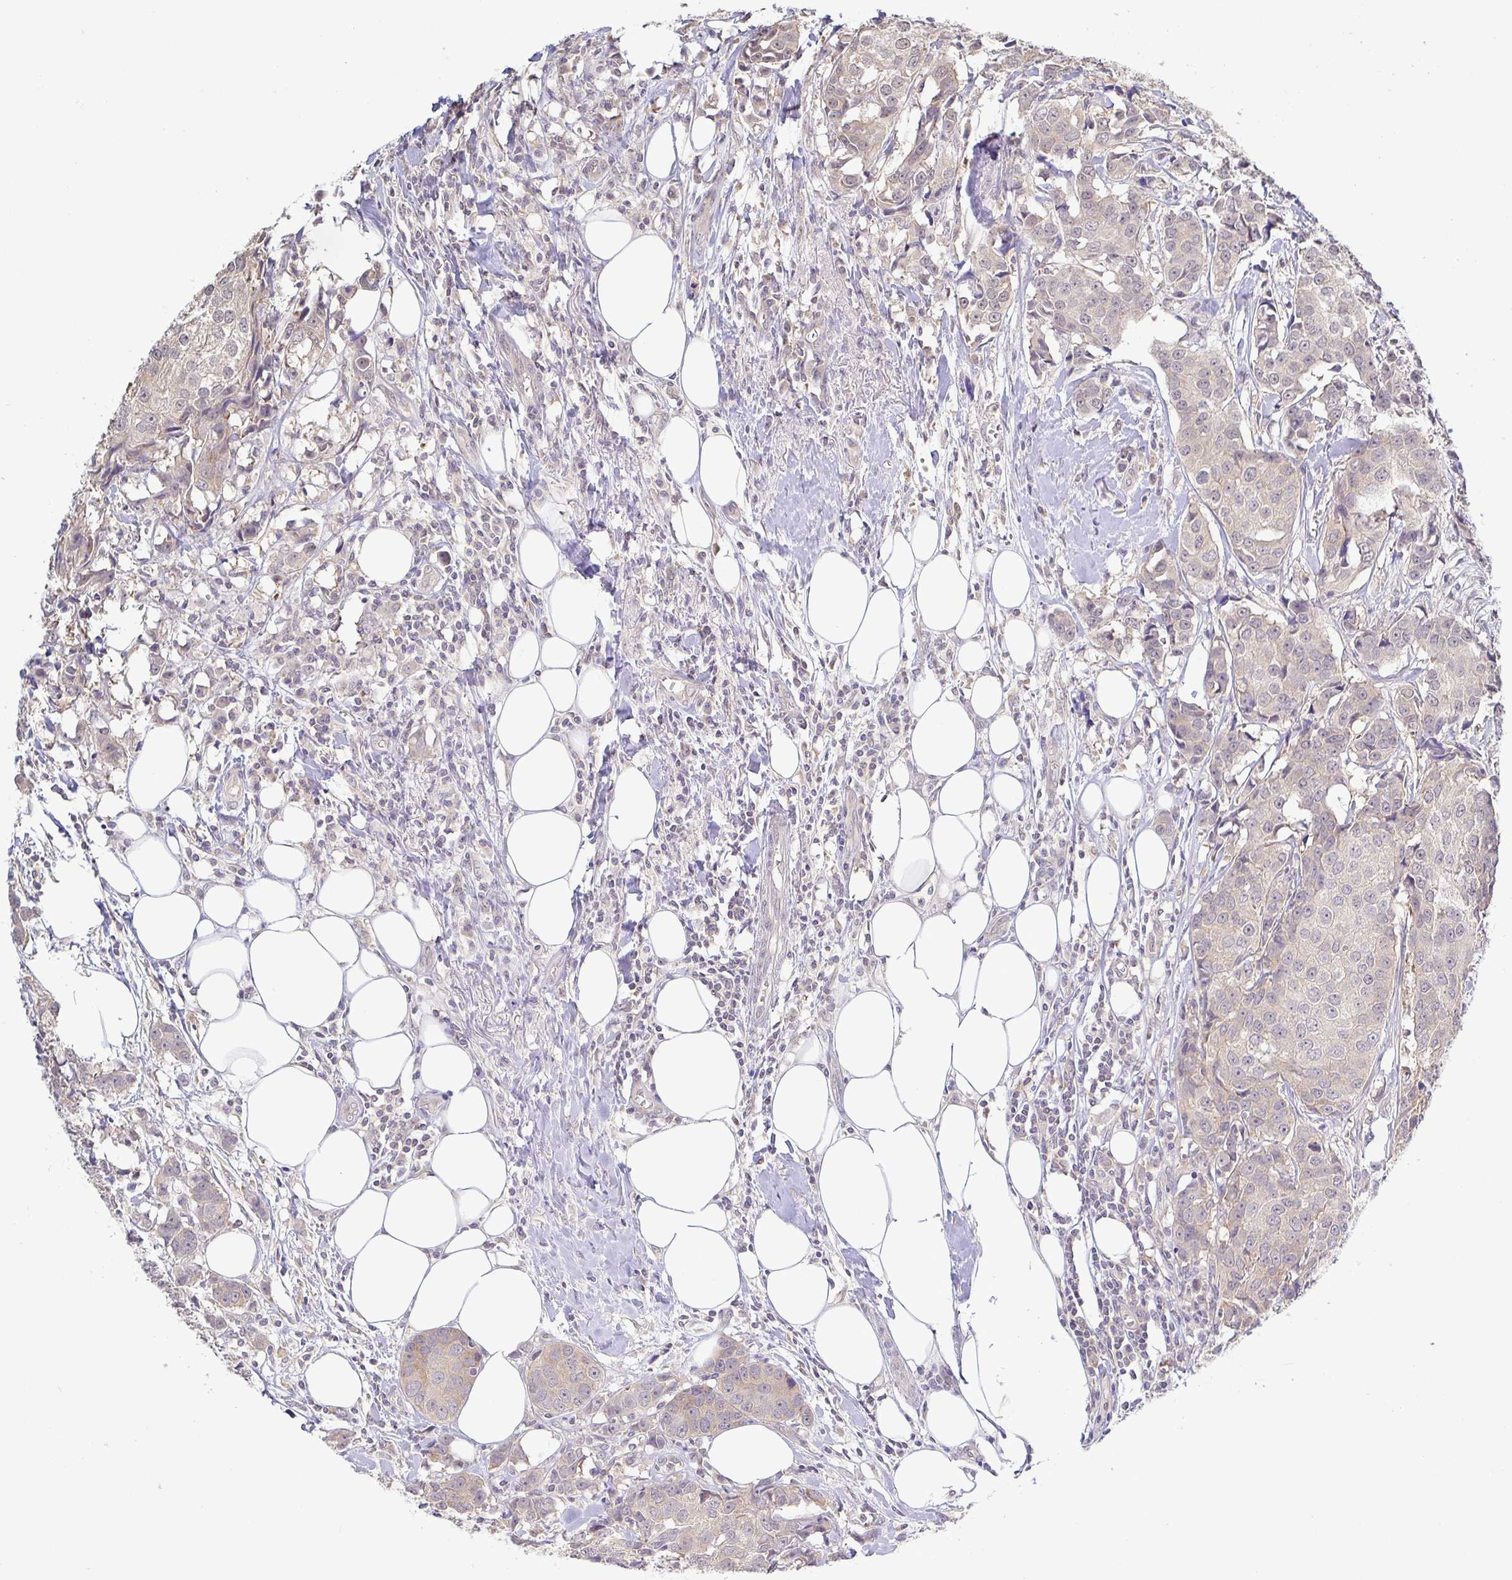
{"staining": {"intensity": "weak", "quantity": "<25%", "location": "cytoplasmic/membranous"}, "tissue": "breast cancer", "cell_type": "Tumor cells", "image_type": "cancer", "snomed": [{"axis": "morphology", "description": "Duct carcinoma"}, {"axis": "topography", "description": "Breast"}], "caption": "Invasive ductal carcinoma (breast) stained for a protein using IHC reveals no expression tumor cells.", "gene": "HYPK", "patient": {"sex": "female", "age": 80}}